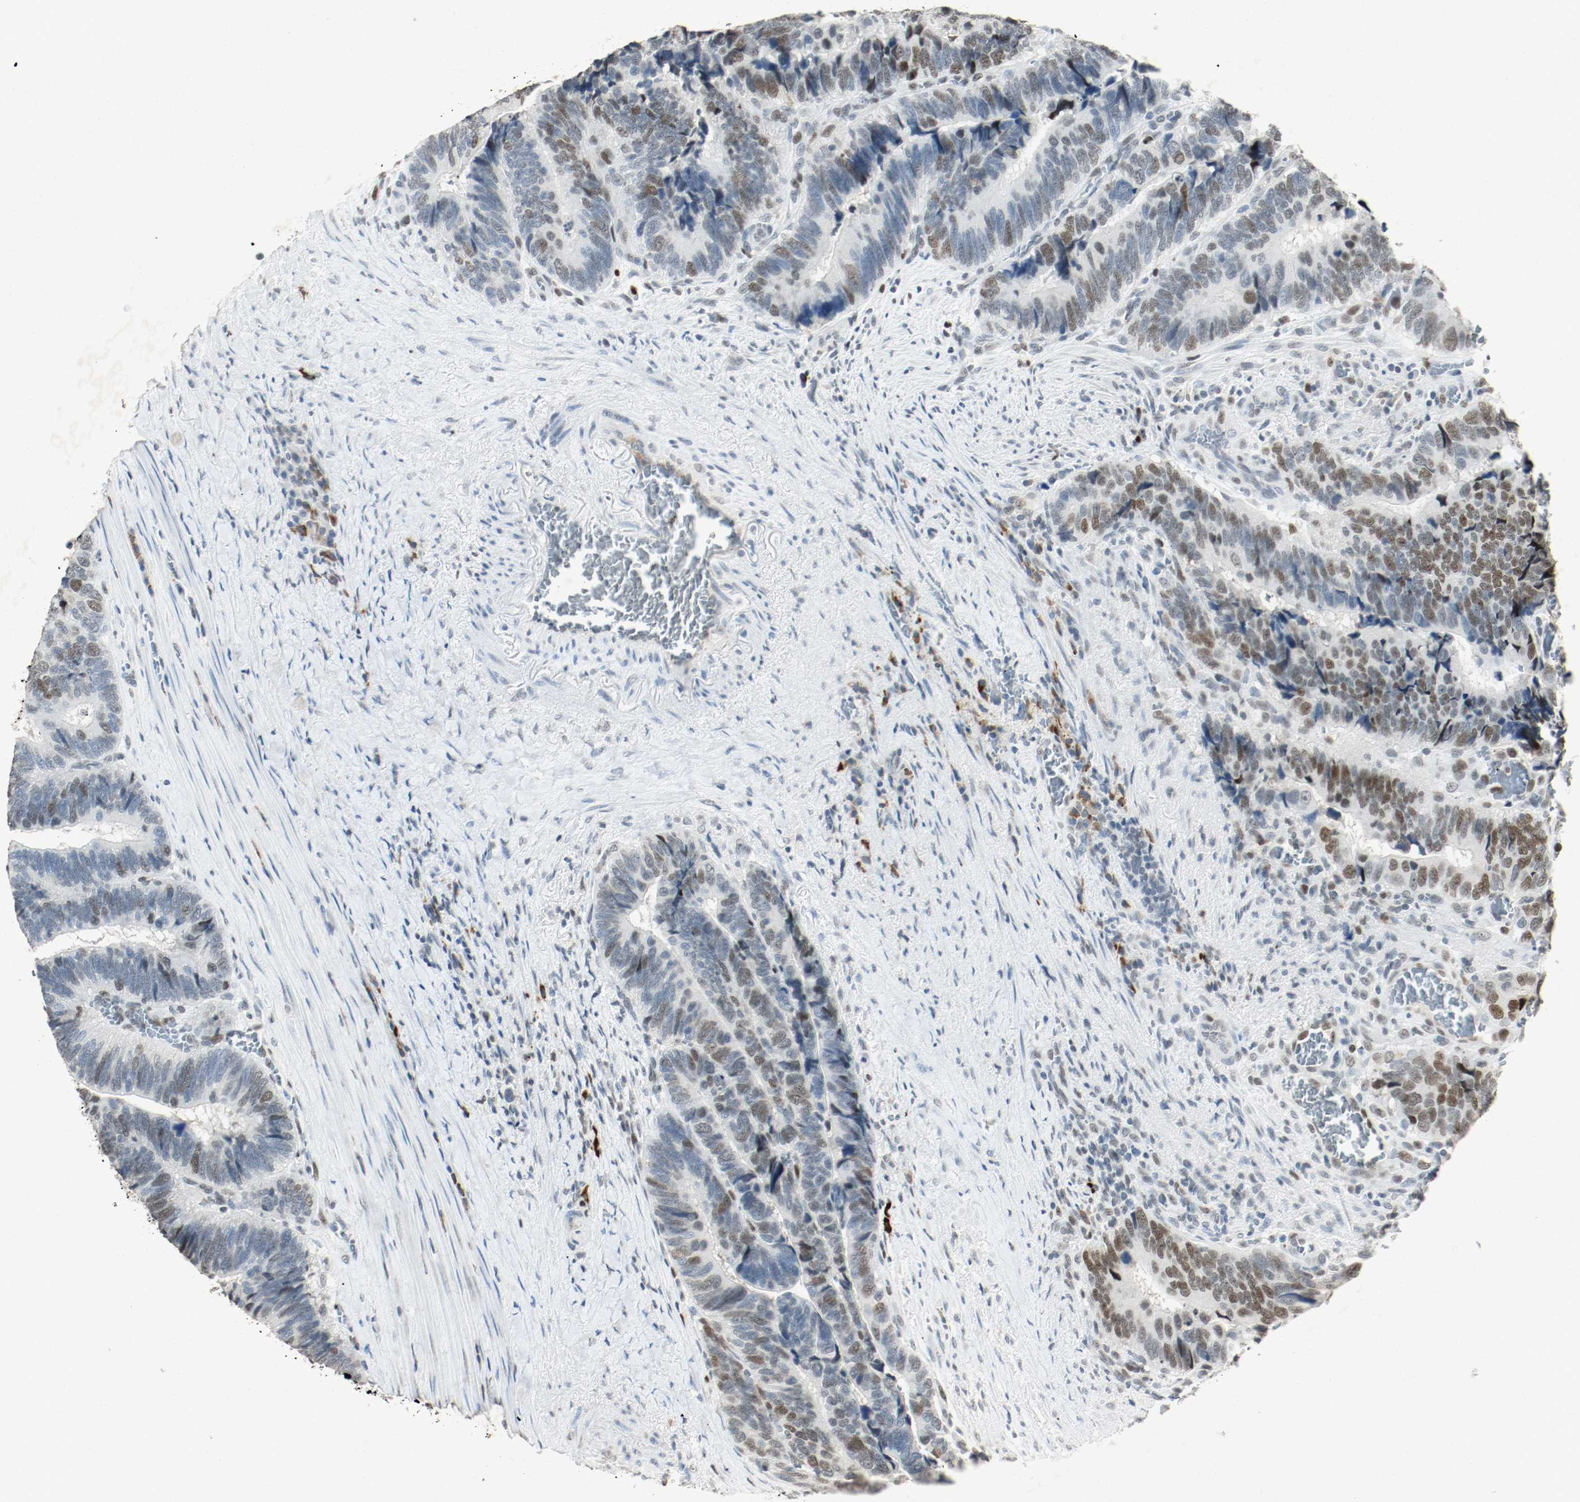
{"staining": {"intensity": "moderate", "quantity": "25%-75%", "location": "nuclear"}, "tissue": "colorectal cancer", "cell_type": "Tumor cells", "image_type": "cancer", "snomed": [{"axis": "morphology", "description": "Adenocarcinoma, NOS"}, {"axis": "topography", "description": "Colon"}], "caption": "Colorectal cancer tissue exhibits moderate nuclear positivity in approximately 25%-75% of tumor cells", "gene": "DNMT1", "patient": {"sex": "male", "age": 72}}